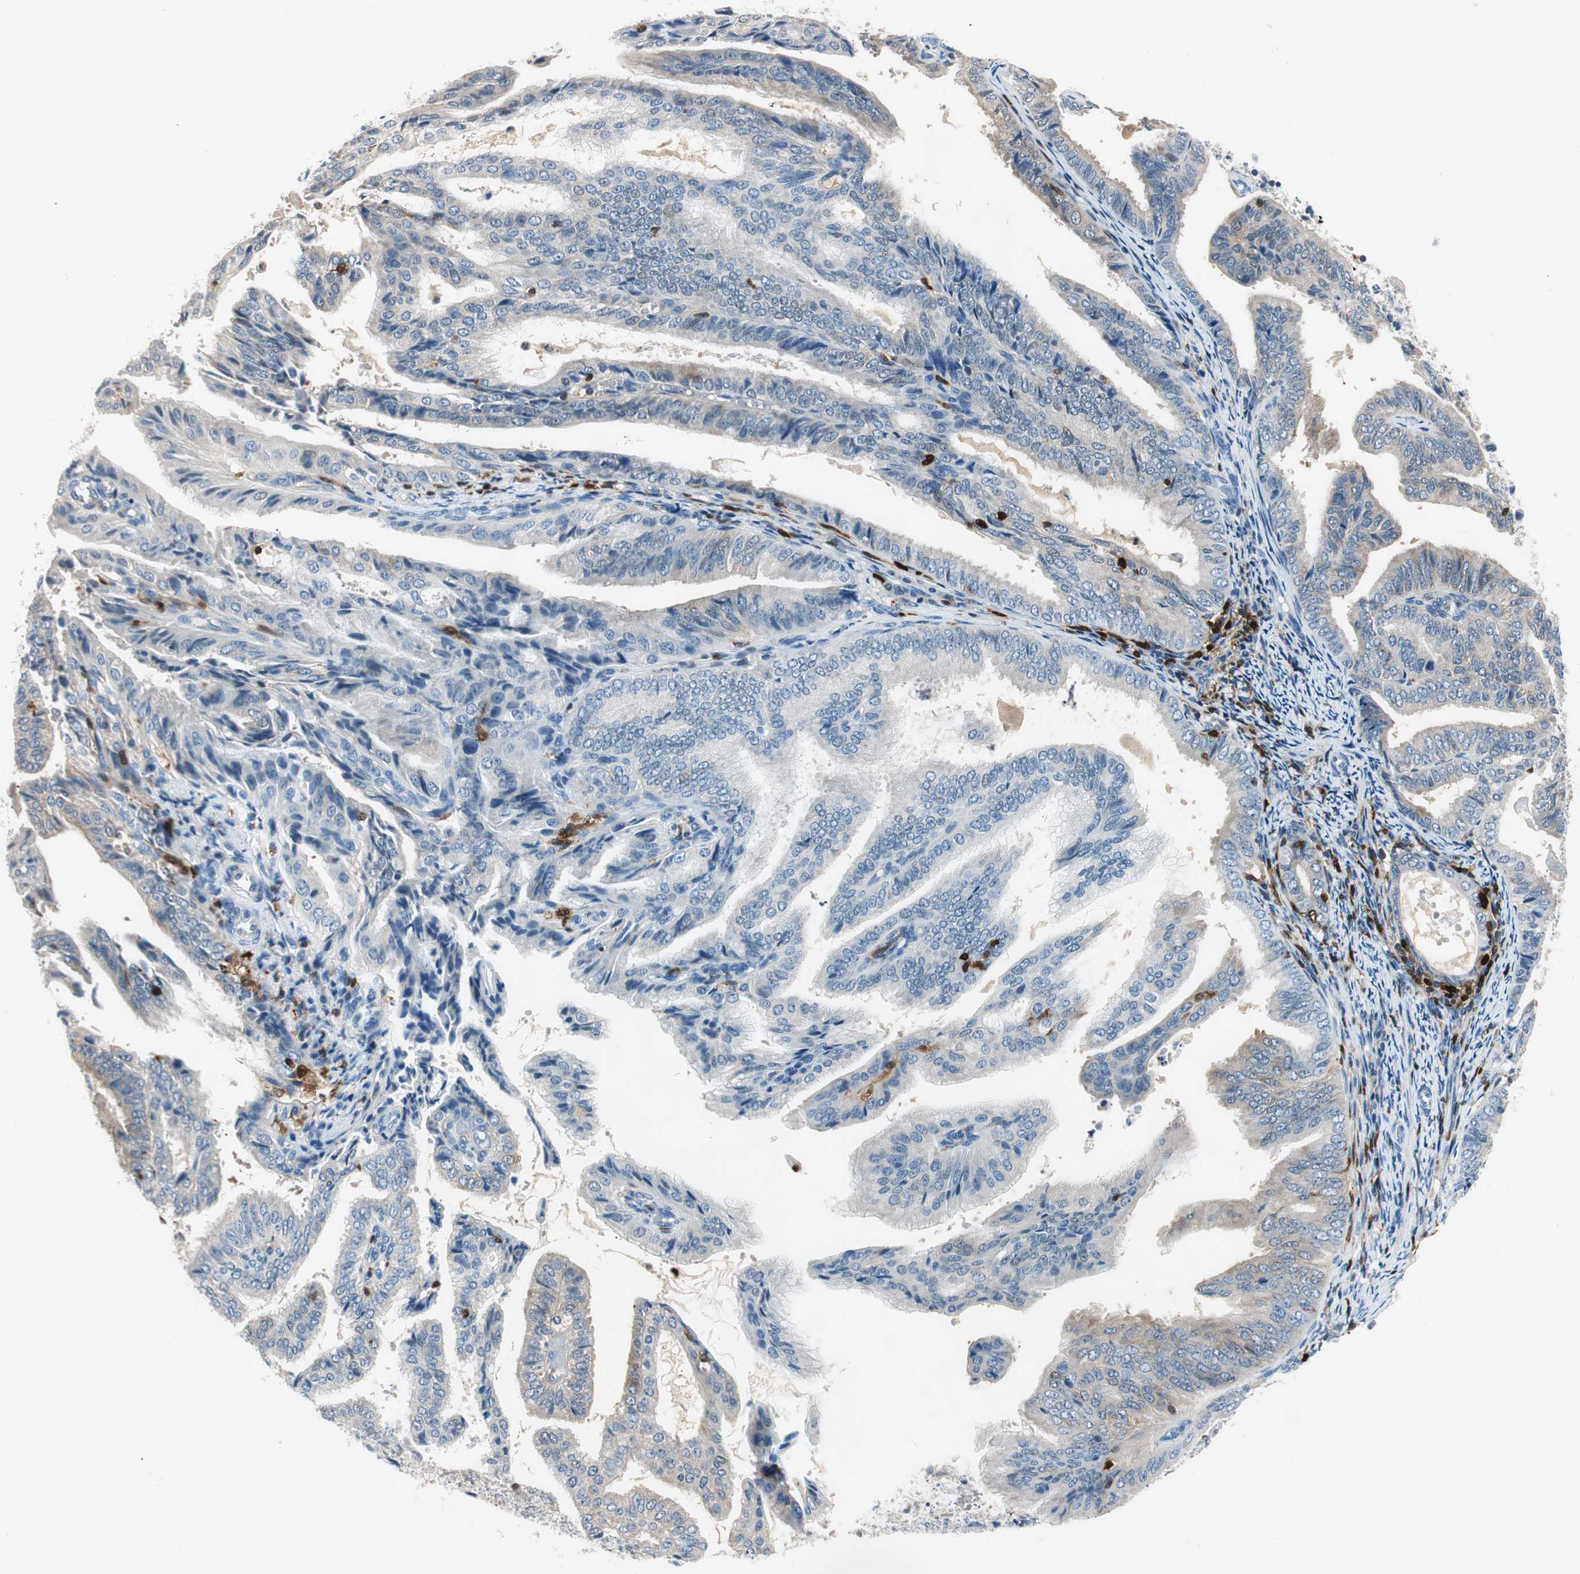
{"staining": {"intensity": "weak", "quantity": "25%-75%", "location": "cytoplasmic/membranous"}, "tissue": "endometrial cancer", "cell_type": "Tumor cells", "image_type": "cancer", "snomed": [{"axis": "morphology", "description": "Adenocarcinoma, NOS"}, {"axis": "topography", "description": "Endometrium"}], "caption": "Immunohistochemical staining of endometrial cancer shows low levels of weak cytoplasmic/membranous expression in about 25%-75% of tumor cells.", "gene": "COTL1", "patient": {"sex": "female", "age": 58}}